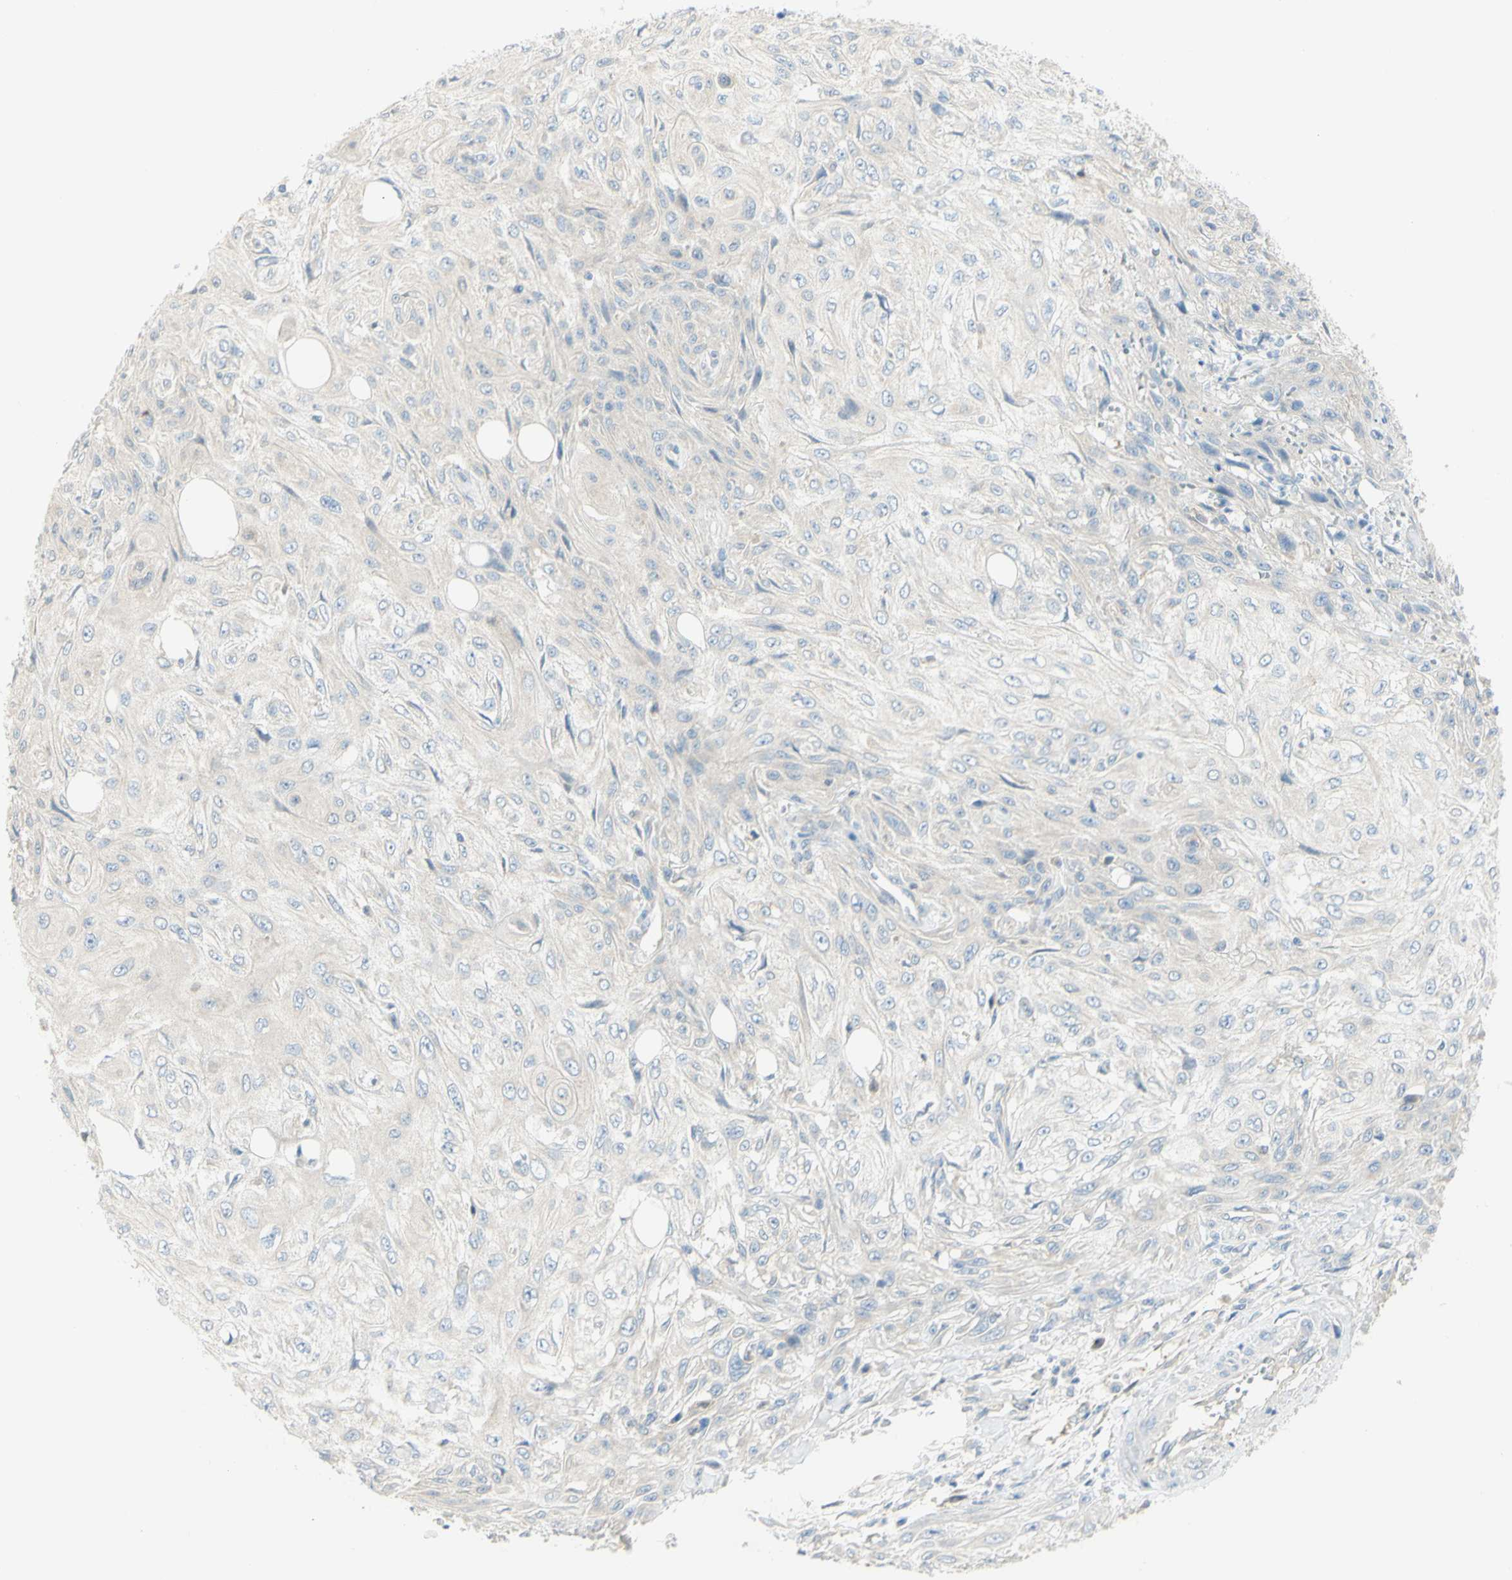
{"staining": {"intensity": "negative", "quantity": "none", "location": "none"}, "tissue": "skin cancer", "cell_type": "Tumor cells", "image_type": "cancer", "snomed": [{"axis": "morphology", "description": "Squamous cell carcinoma, NOS"}, {"axis": "topography", "description": "Skin"}], "caption": "A photomicrograph of skin cancer stained for a protein displays no brown staining in tumor cells. (DAB (3,3'-diaminobenzidine) IHC with hematoxylin counter stain).", "gene": "GCNT3", "patient": {"sex": "male", "age": 75}}